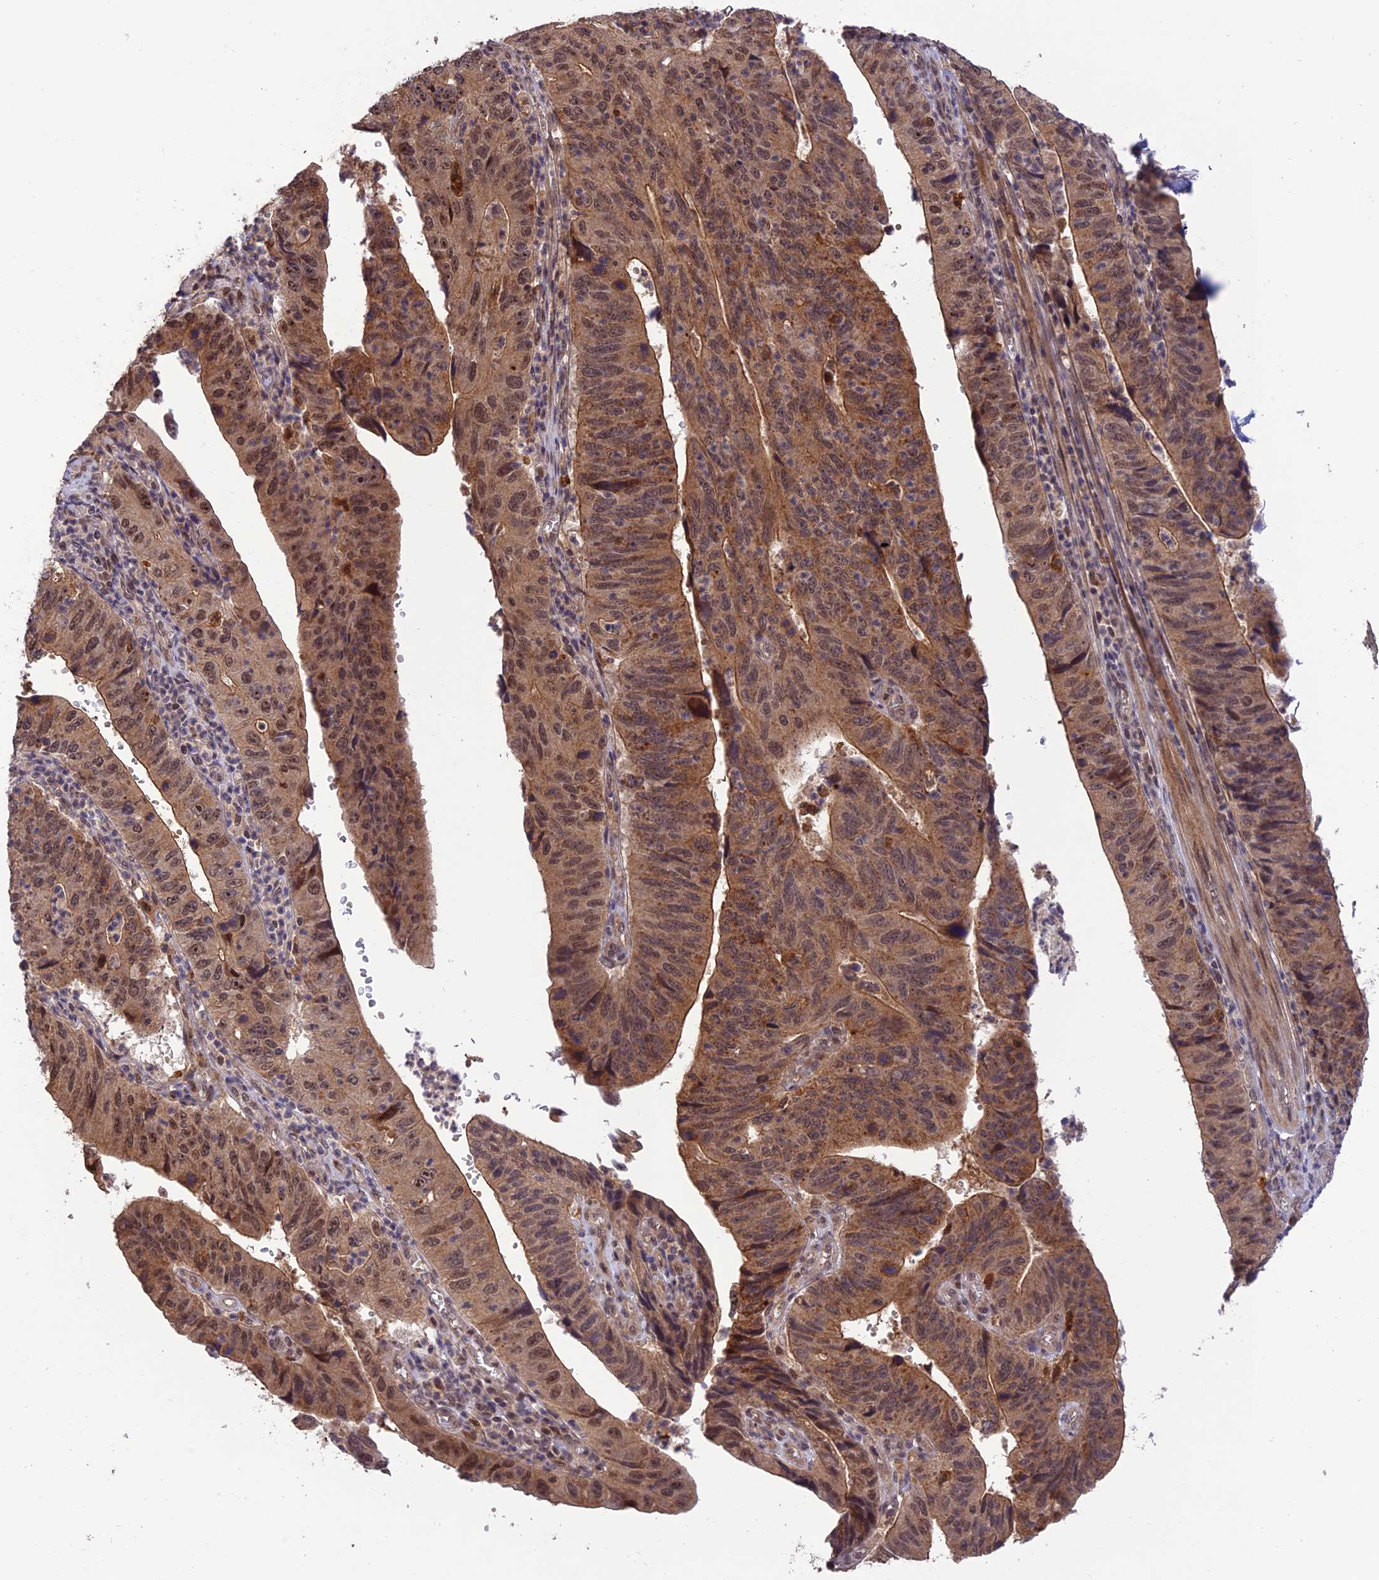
{"staining": {"intensity": "moderate", "quantity": ">75%", "location": "cytoplasmic/membranous,nuclear"}, "tissue": "stomach cancer", "cell_type": "Tumor cells", "image_type": "cancer", "snomed": [{"axis": "morphology", "description": "Adenocarcinoma, NOS"}, {"axis": "topography", "description": "Stomach"}], "caption": "Immunohistochemistry (DAB (3,3'-diaminobenzidine)) staining of stomach cancer (adenocarcinoma) displays moderate cytoplasmic/membranous and nuclear protein positivity in about >75% of tumor cells.", "gene": "REV1", "patient": {"sex": "male", "age": 59}}